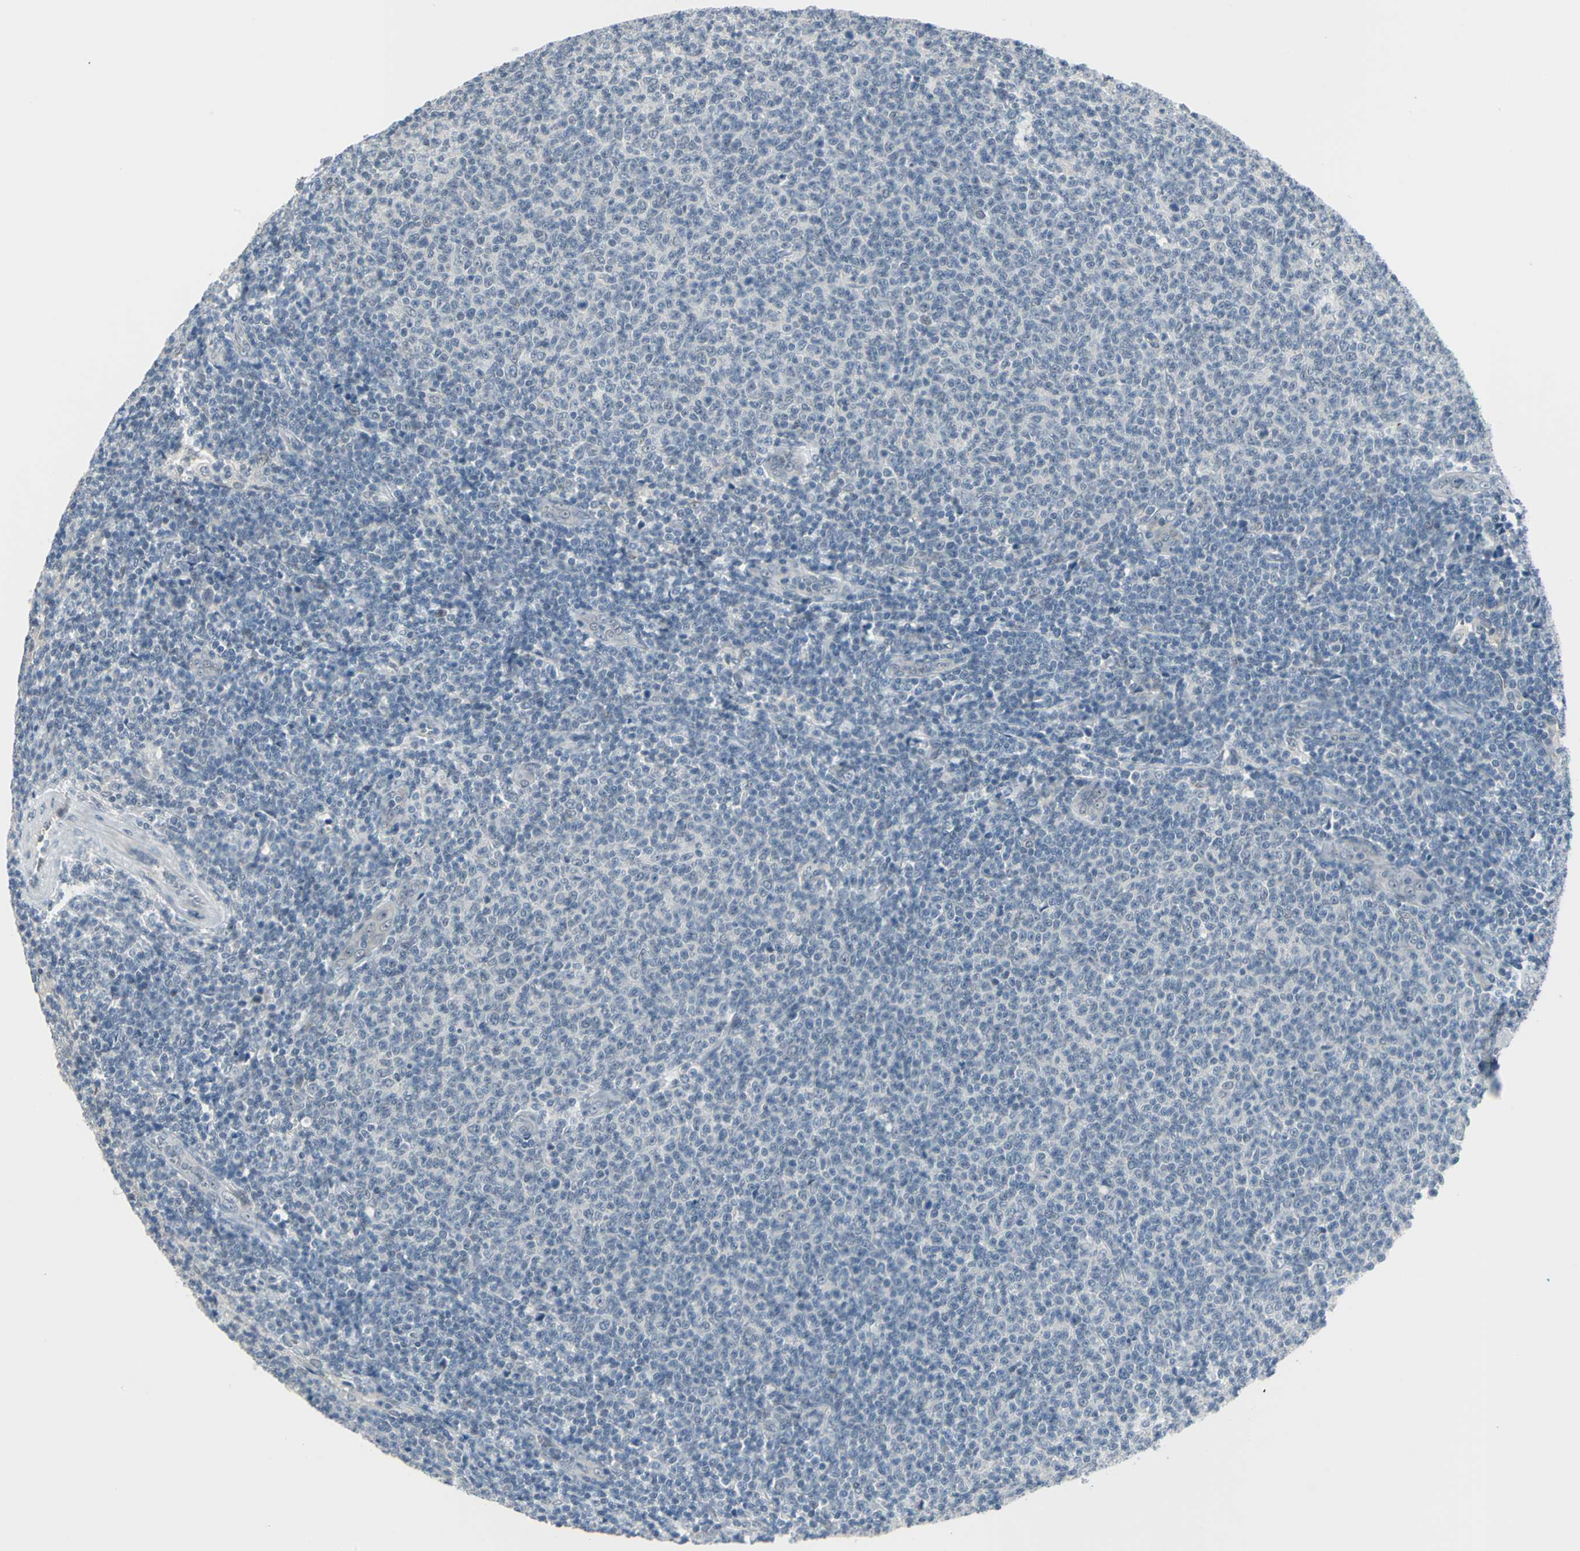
{"staining": {"intensity": "weak", "quantity": "25%-75%", "location": "nuclear"}, "tissue": "lymphoma", "cell_type": "Tumor cells", "image_type": "cancer", "snomed": [{"axis": "morphology", "description": "Malignant lymphoma, non-Hodgkin's type, Low grade"}, {"axis": "topography", "description": "Lymph node"}], "caption": "A histopathology image of human lymphoma stained for a protein demonstrates weak nuclear brown staining in tumor cells. Nuclei are stained in blue.", "gene": "GLI3", "patient": {"sex": "male", "age": 66}}